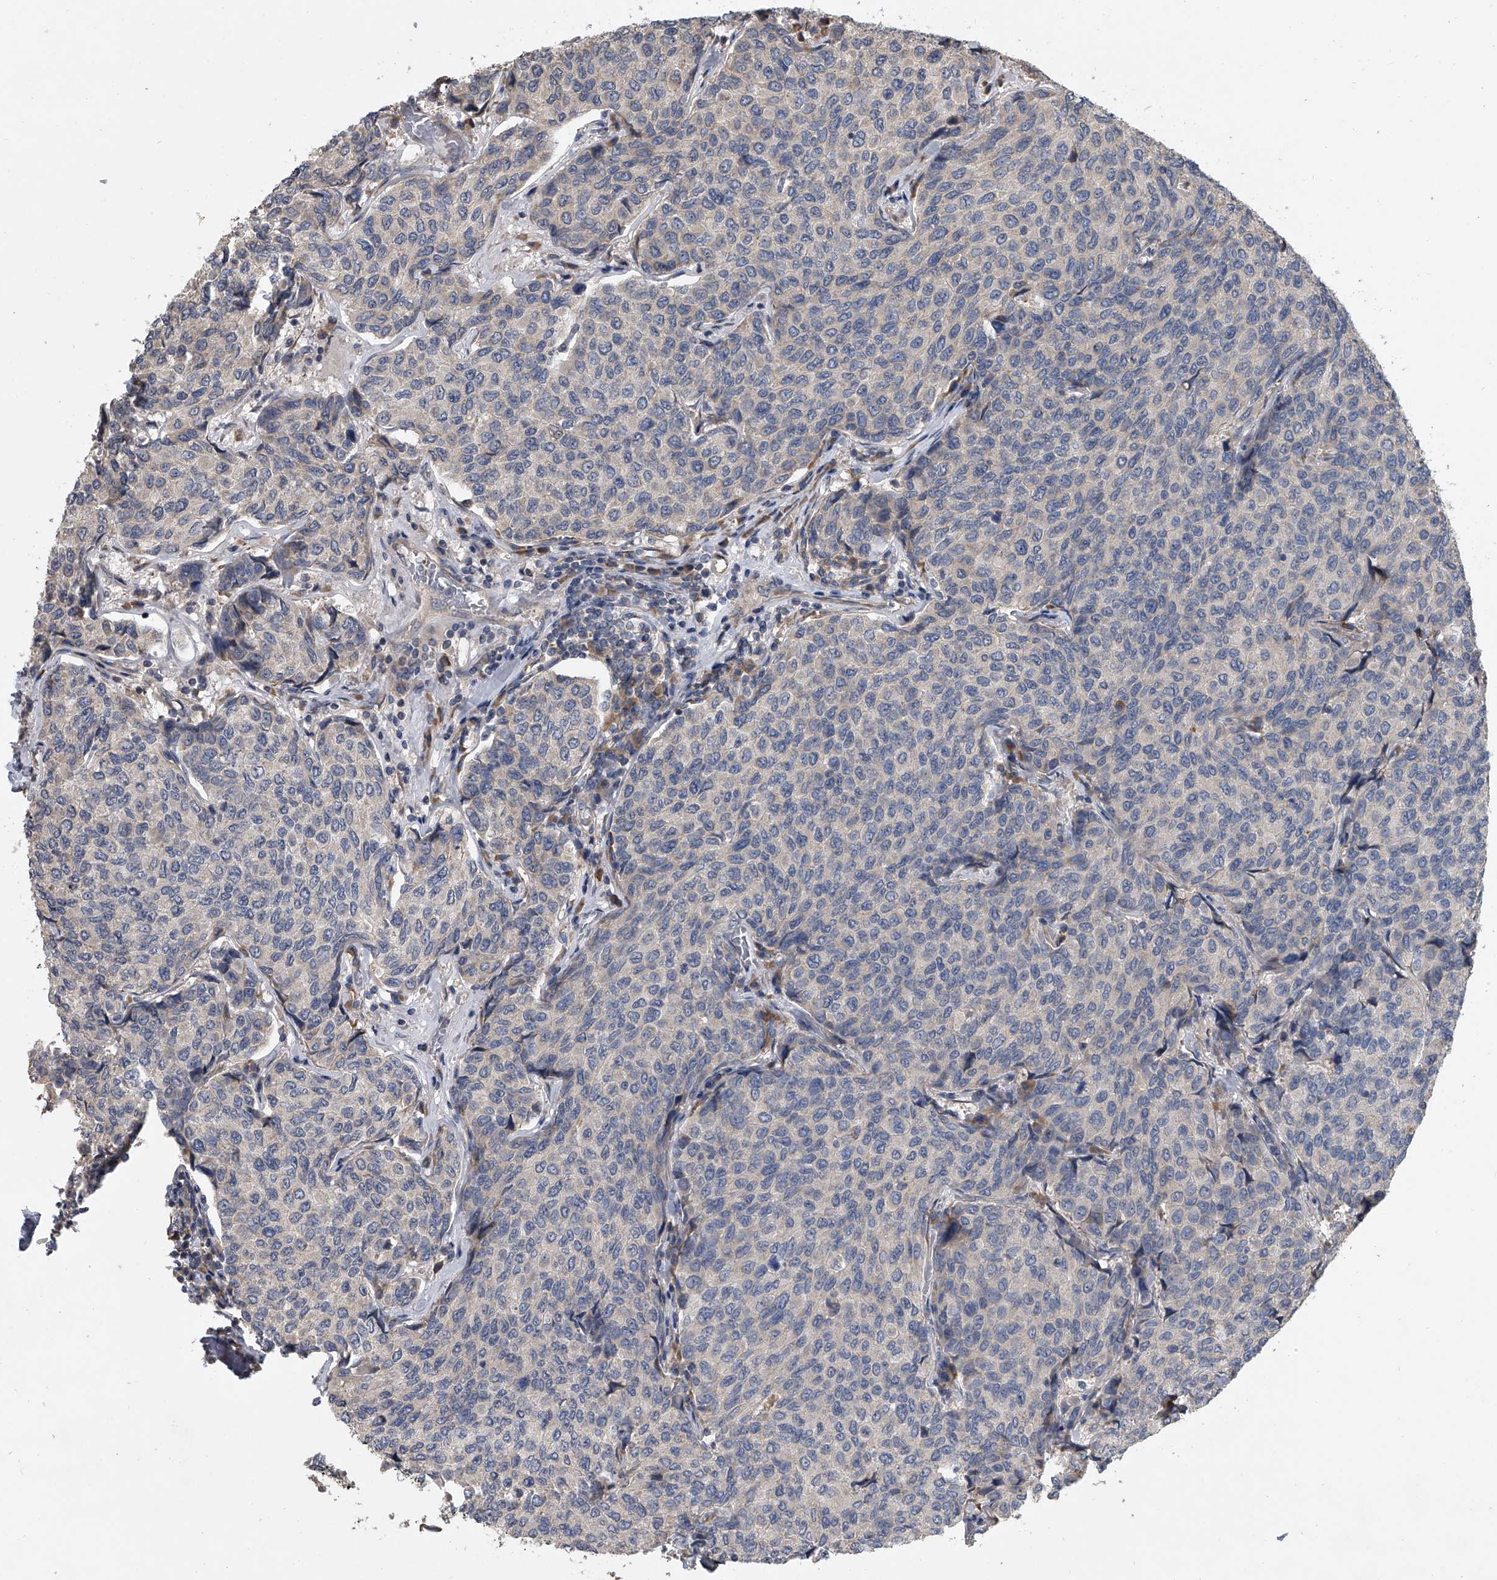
{"staining": {"intensity": "negative", "quantity": "none", "location": "none"}, "tissue": "breast cancer", "cell_type": "Tumor cells", "image_type": "cancer", "snomed": [{"axis": "morphology", "description": "Duct carcinoma"}, {"axis": "topography", "description": "Breast"}], "caption": "Tumor cells show no significant protein positivity in breast cancer (invasive ductal carcinoma). Nuclei are stained in blue.", "gene": "DOCK9", "patient": {"sex": "female", "age": 55}}